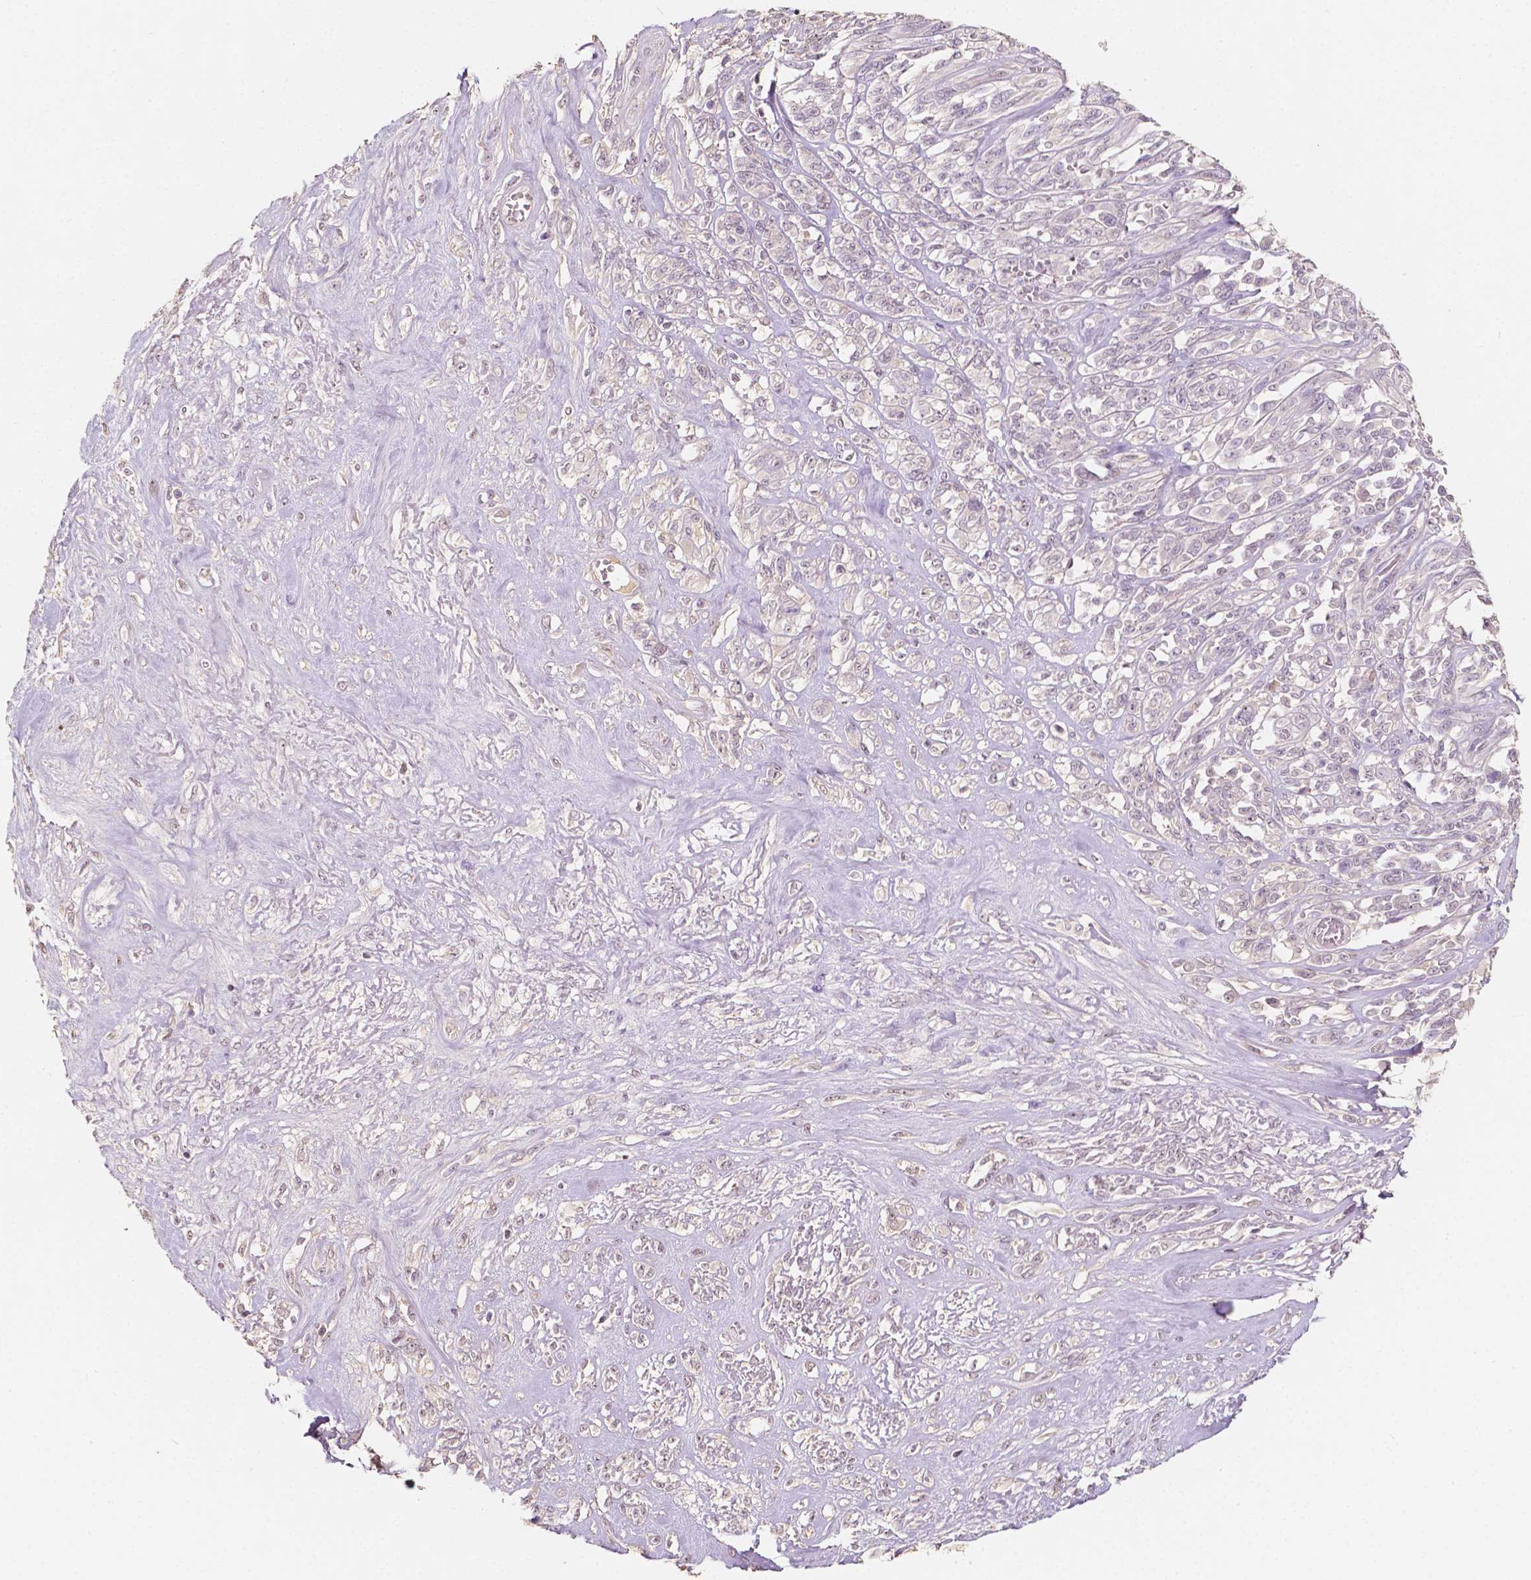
{"staining": {"intensity": "negative", "quantity": "none", "location": "none"}, "tissue": "melanoma", "cell_type": "Tumor cells", "image_type": "cancer", "snomed": [{"axis": "morphology", "description": "Malignant melanoma, NOS"}, {"axis": "topography", "description": "Skin"}], "caption": "Tumor cells show no significant expression in malignant melanoma.", "gene": "SOX15", "patient": {"sex": "female", "age": 91}}